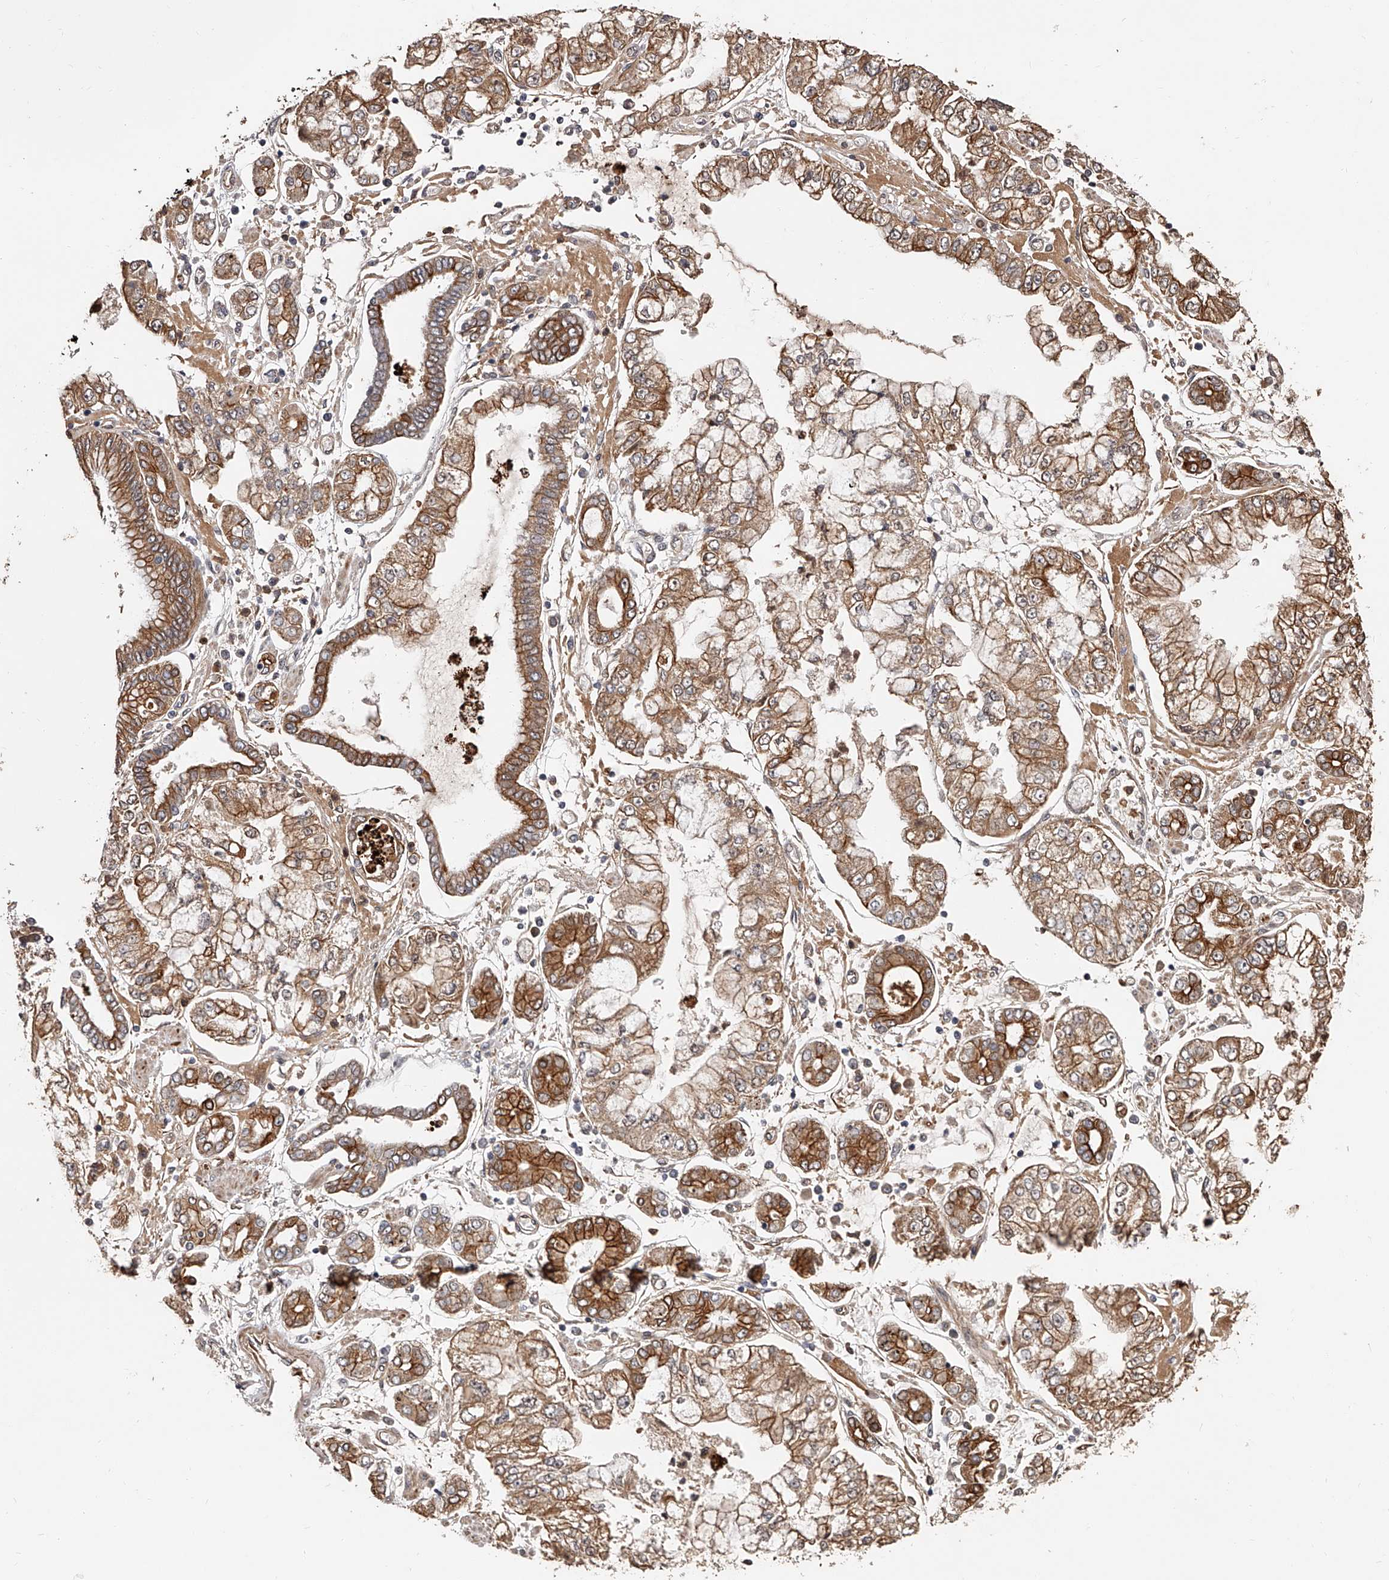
{"staining": {"intensity": "moderate", "quantity": ">75%", "location": "cytoplasmic/membranous"}, "tissue": "stomach cancer", "cell_type": "Tumor cells", "image_type": "cancer", "snomed": [{"axis": "morphology", "description": "Adenocarcinoma, NOS"}, {"axis": "topography", "description": "Stomach"}], "caption": "A photomicrograph showing moderate cytoplasmic/membranous staining in approximately >75% of tumor cells in stomach adenocarcinoma, as visualized by brown immunohistochemical staining.", "gene": "URGCP", "patient": {"sex": "male", "age": 76}}